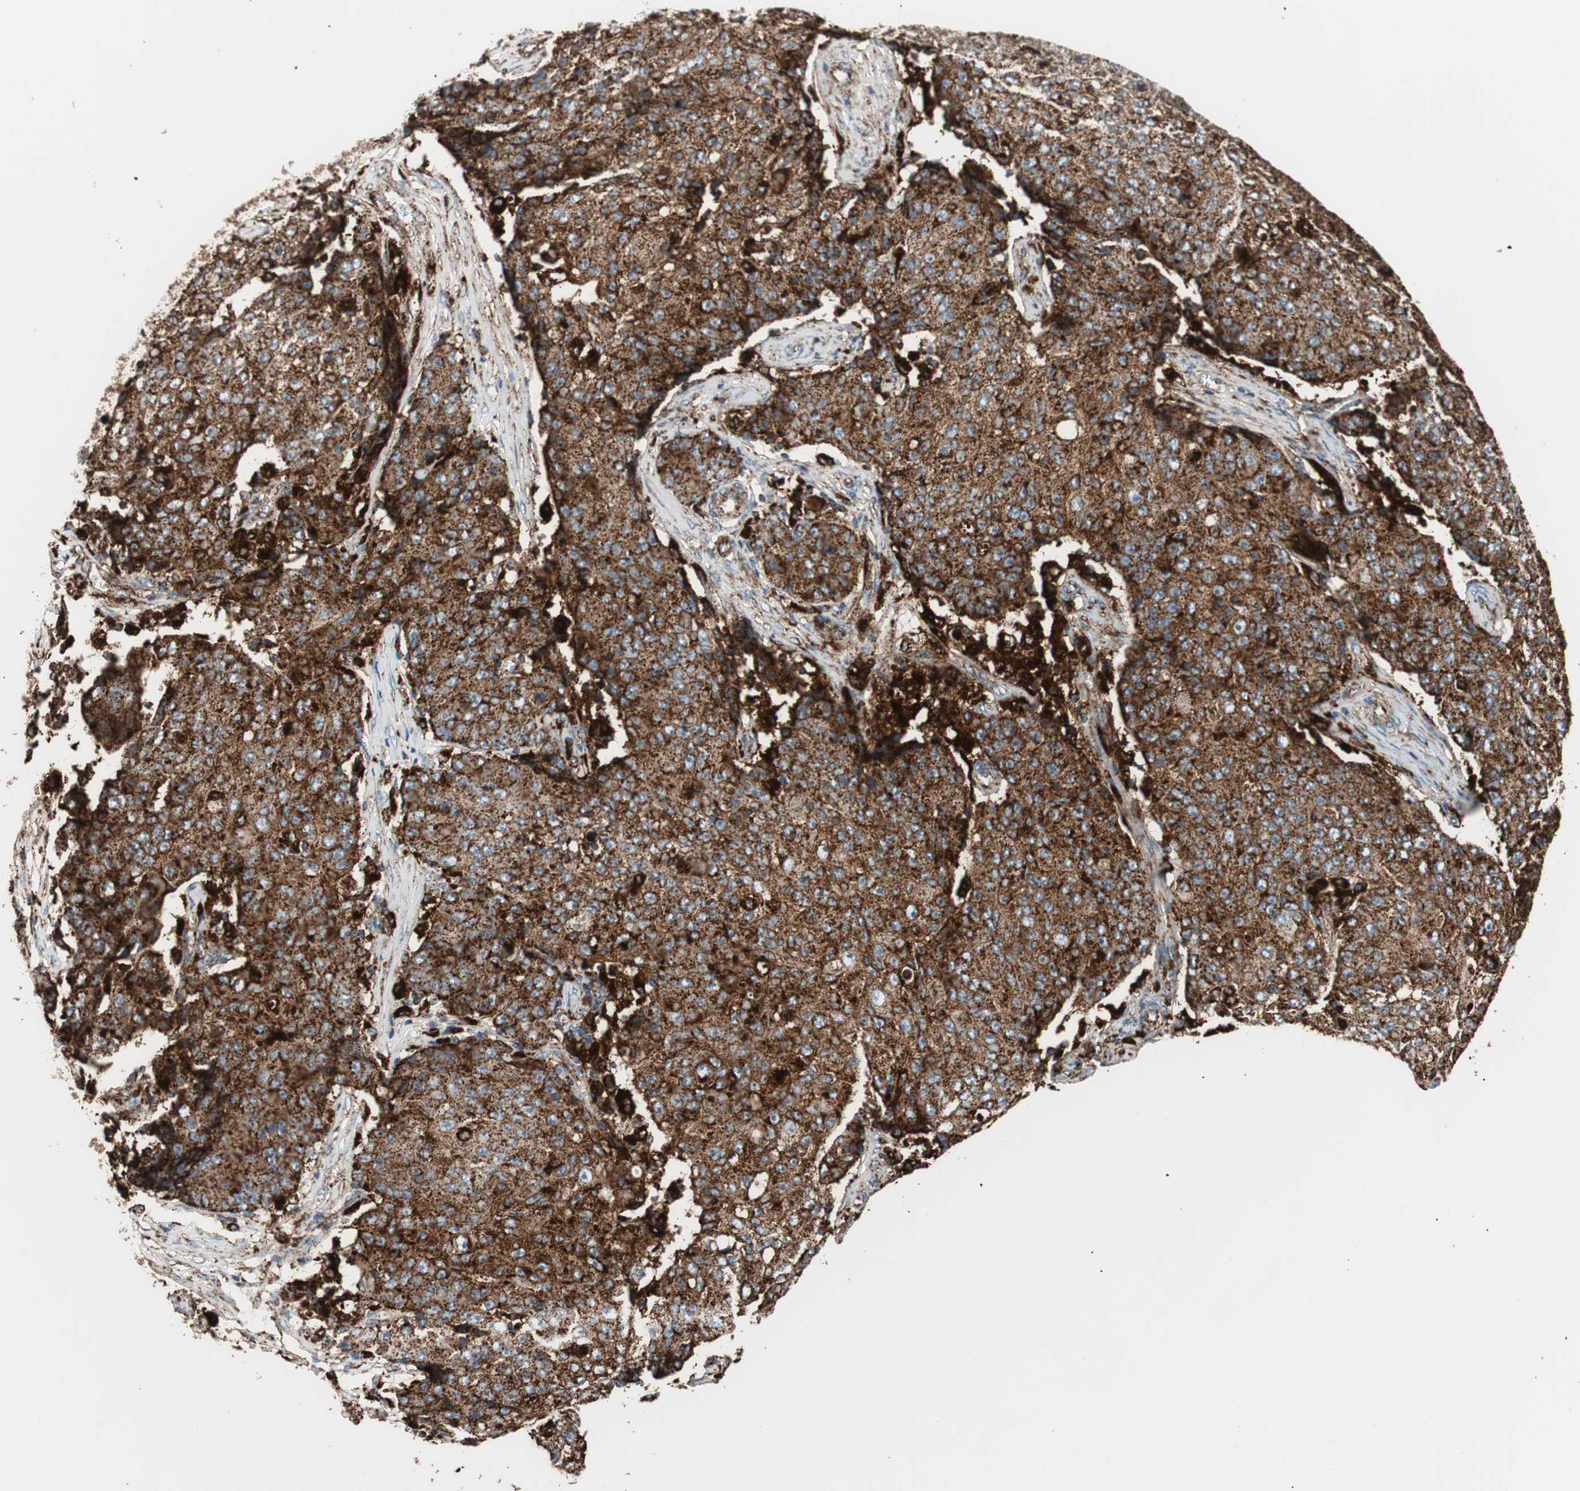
{"staining": {"intensity": "strong", "quantity": ">75%", "location": "cytoplasmic/membranous"}, "tissue": "ovarian cancer", "cell_type": "Tumor cells", "image_type": "cancer", "snomed": [{"axis": "morphology", "description": "Carcinoma, endometroid"}, {"axis": "topography", "description": "Ovary"}], "caption": "Brown immunohistochemical staining in ovarian cancer displays strong cytoplasmic/membranous staining in about >75% of tumor cells.", "gene": "LAMP1", "patient": {"sex": "female", "age": 42}}